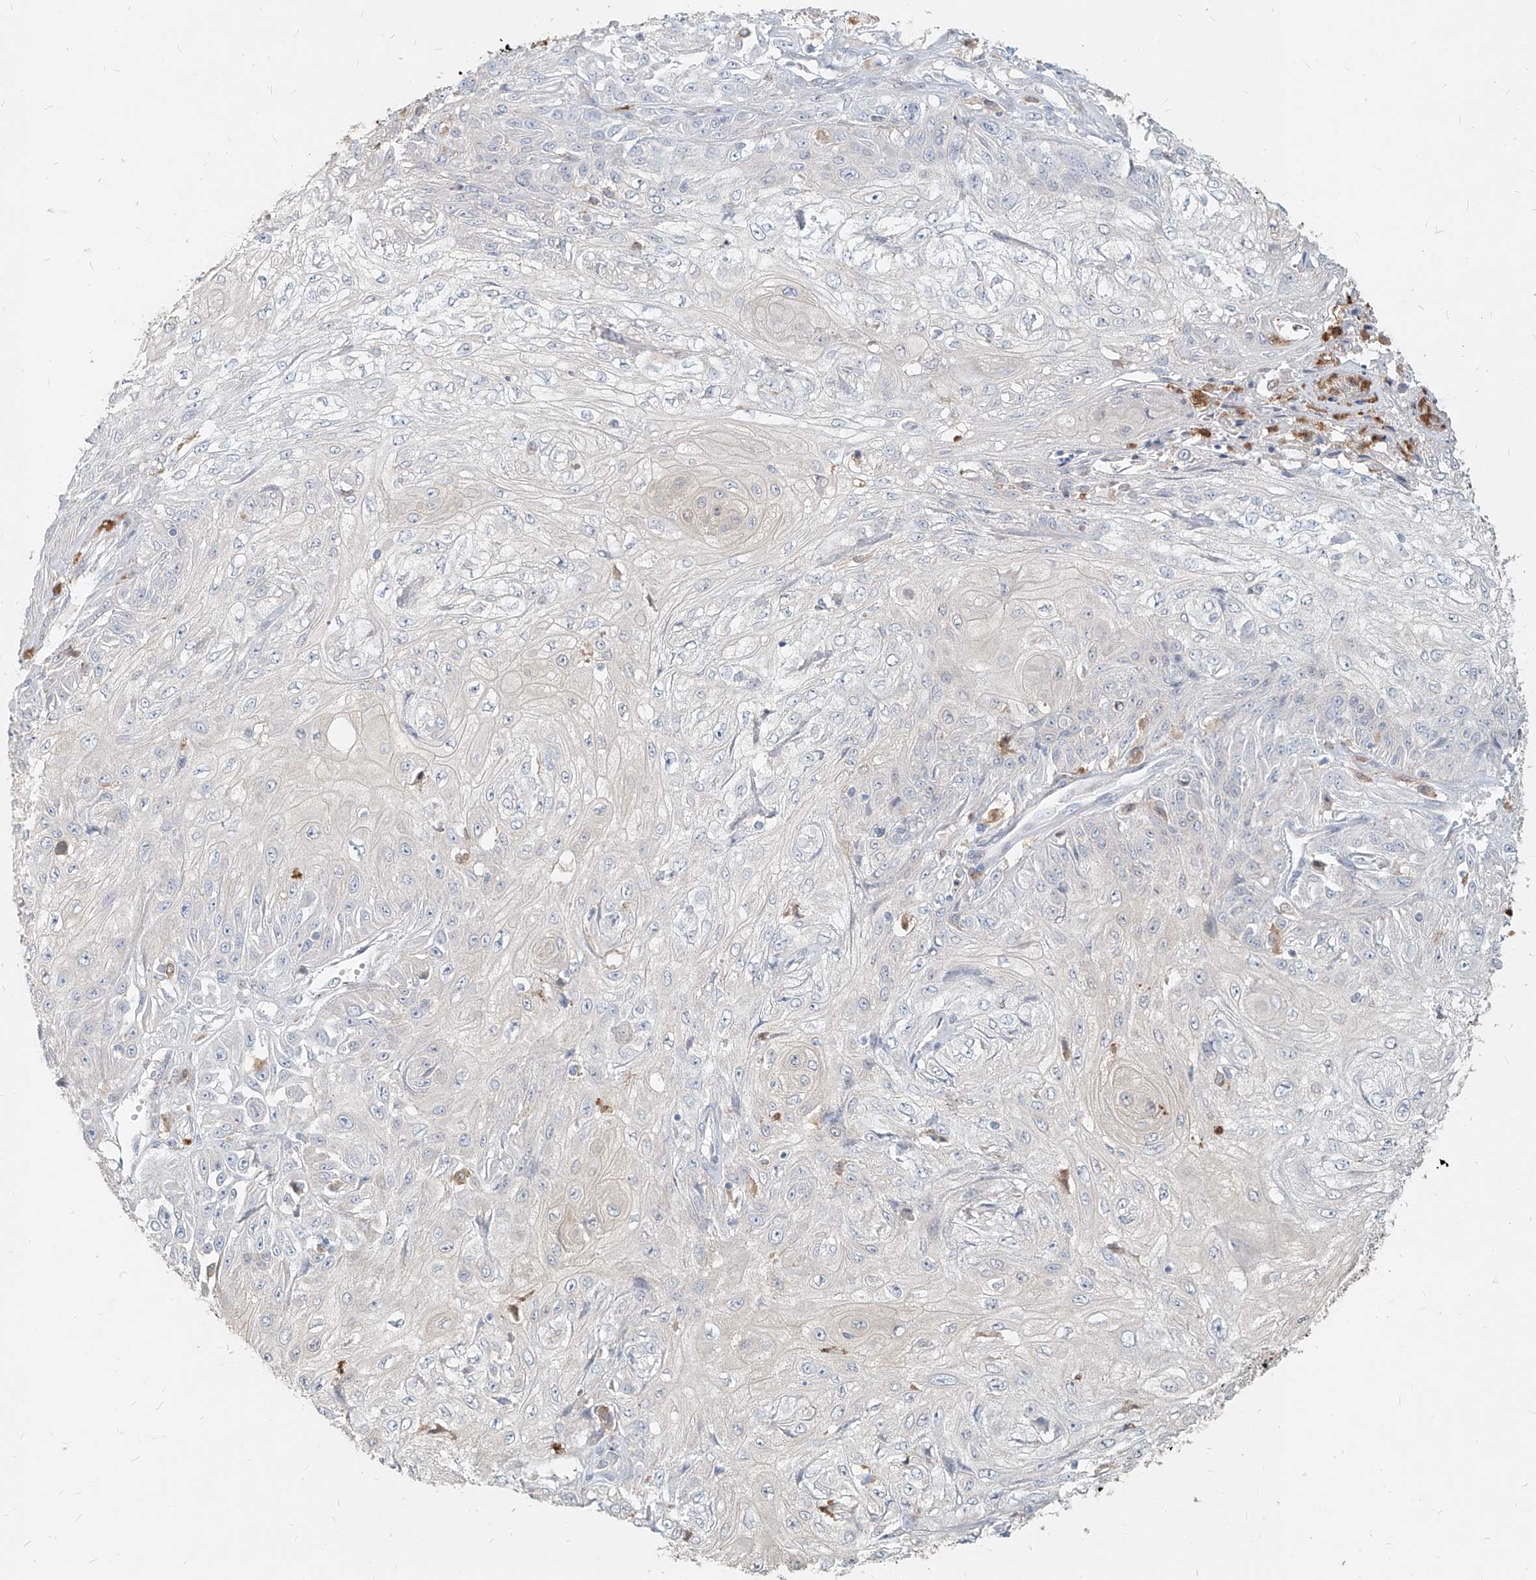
{"staining": {"intensity": "negative", "quantity": "none", "location": "none"}, "tissue": "skin cancer", "cell_type": "Tumor cells", "image_type": "cancer", "snomed": [{"axis": "morphology", "description": "Squamous cell carcinoma, NOS"}, {"axis": "morphology", "description": "Squamous cell carcinoma, metastatic, NOS"}, {"axis": "topography", "description": "Skin"}, {"axis": "topography", "description": "Lymph node"}], "caption": "This is an immunohistochemistry photomicrograph of skin metastatic squamous cell carcinoma. There is no positivity in tumor cells.", "gene": "PGD", "patient": {"sex": "male", "age": 75}}